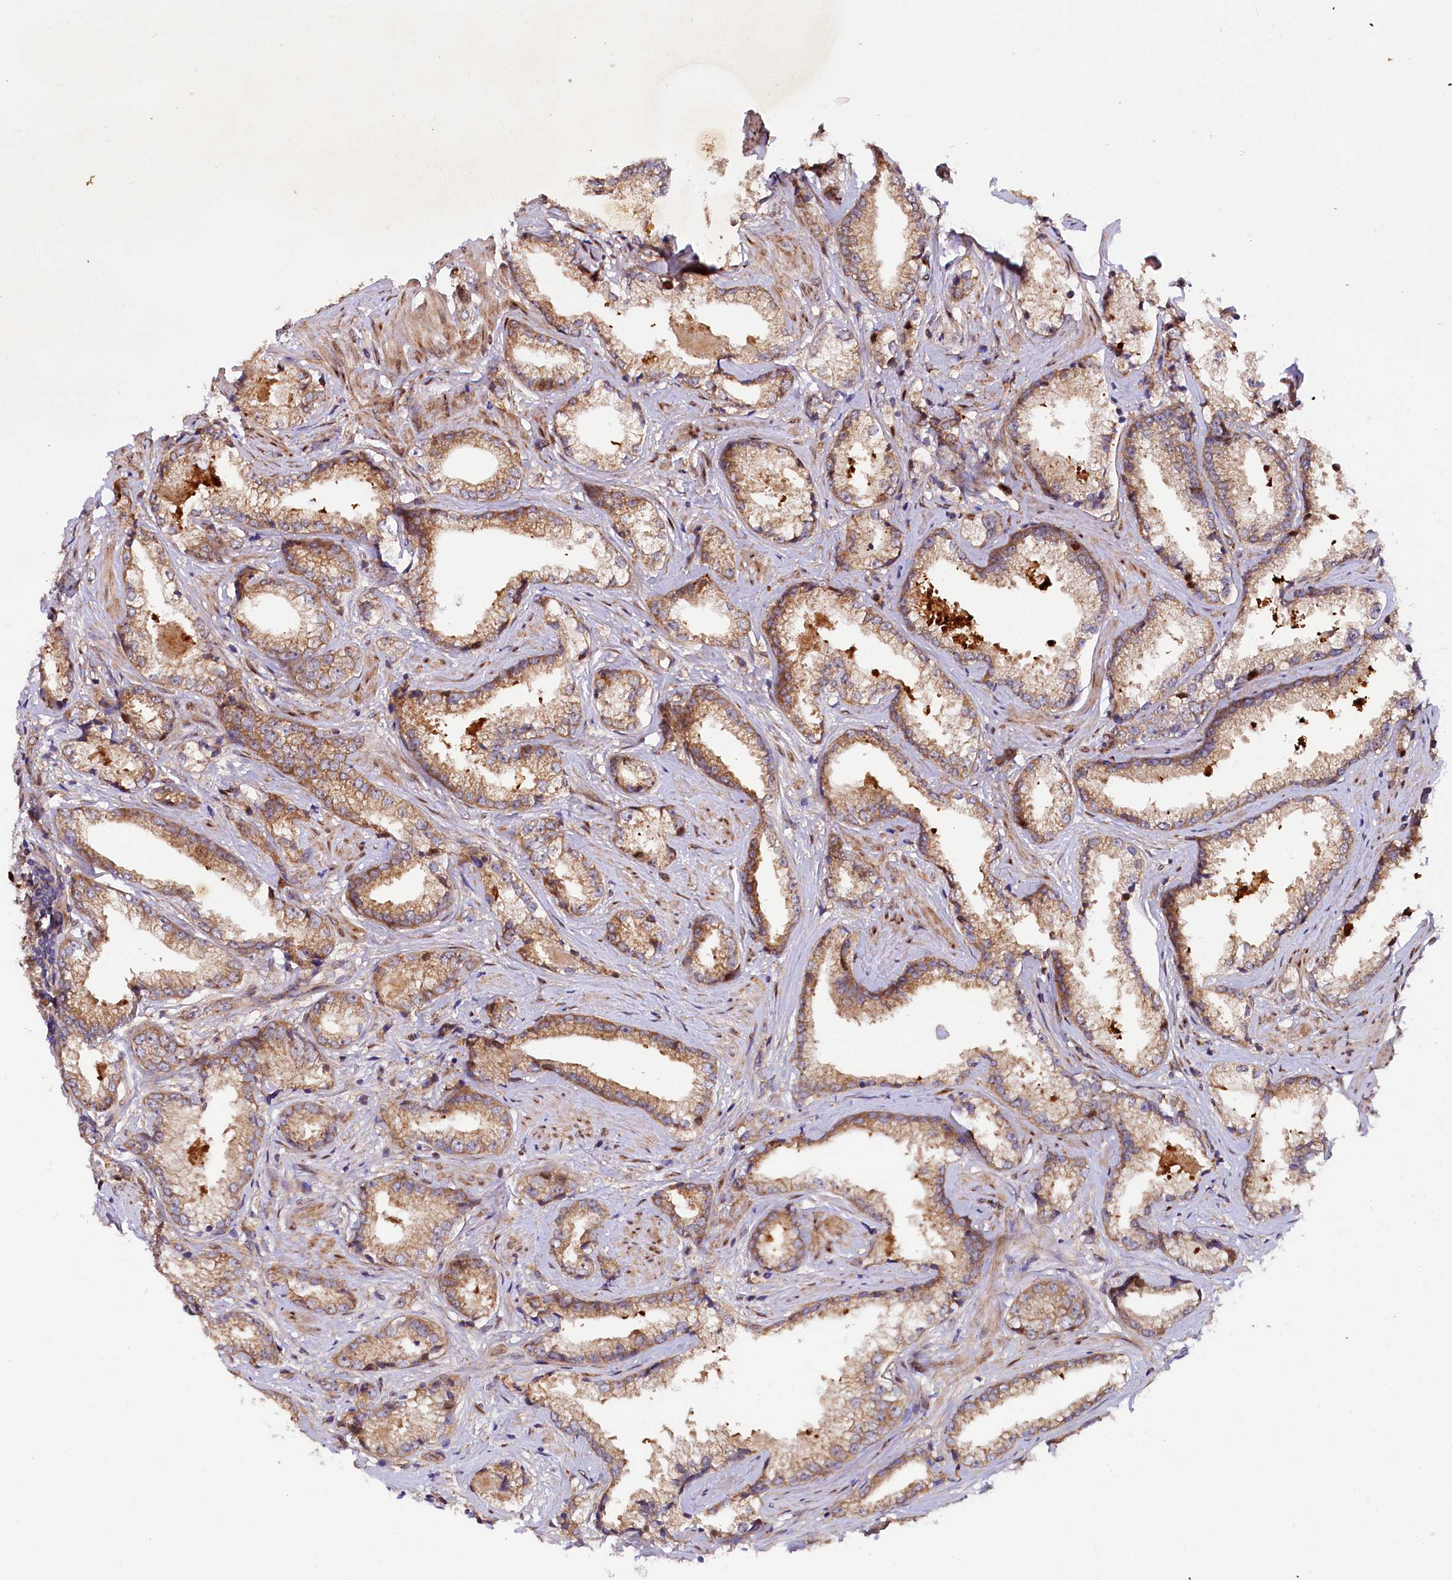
{"staining": {"intensity": "moderate", "quantity": ">75%", "location": "cytoplasmic/membranous"}, "tissue": "prostate cancer", "cell_type": "Tumor cells", "image_type": "cancer", "snomed": [{"axis": "morphology", "description": "Adenocarcinoma, High grade"}, {"axis": "topography", "description": "Prostate"}], "caption": "Brown immunohistochemical staining in human prostate adenocarcinoma (high-grade) displays moderate cytoplasmic/membranous staining in about >75% of tumor cells.", "gene": "PDZRN3", "patient": {"sex": "male", "age": 66}}